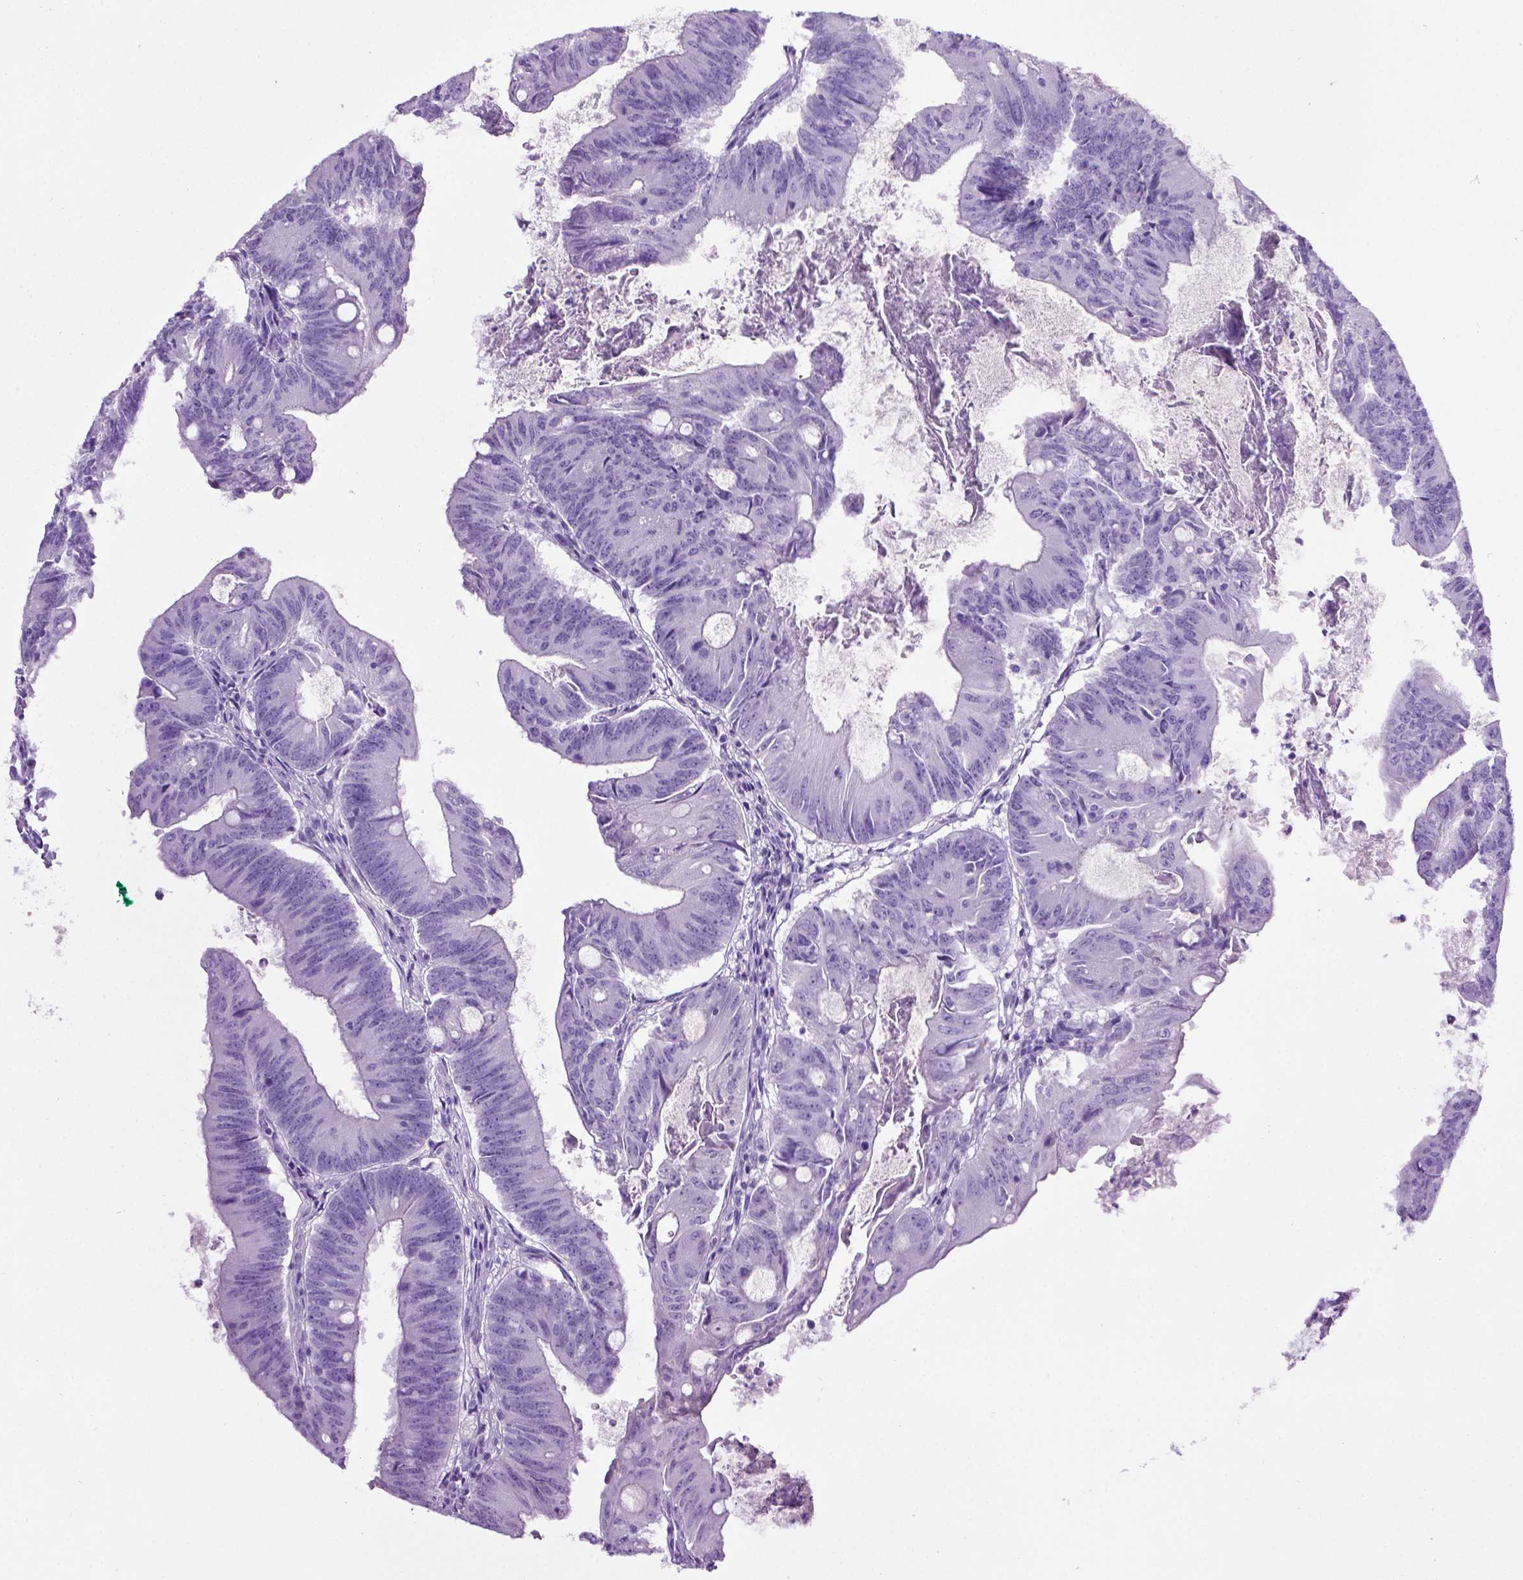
{"staining": {"intensity": "negative", "quantity": "none", "location": "none"}, "tissue": "colorectal cancer", "cell_type": "Tumor cells", "image_type": "cancer", "snomed": [{"axis": "morphology", "description": "Adenocarcinoma, NOS"}, {"axis": "topography", "description": "Colon"}], "caption": "This is an IHC photomicrograph of human colorectal adenocarcinoma. There is no expression in tumor cells.", "gene": "LELP1", "patient": {"sex": "female", "age": 70}}